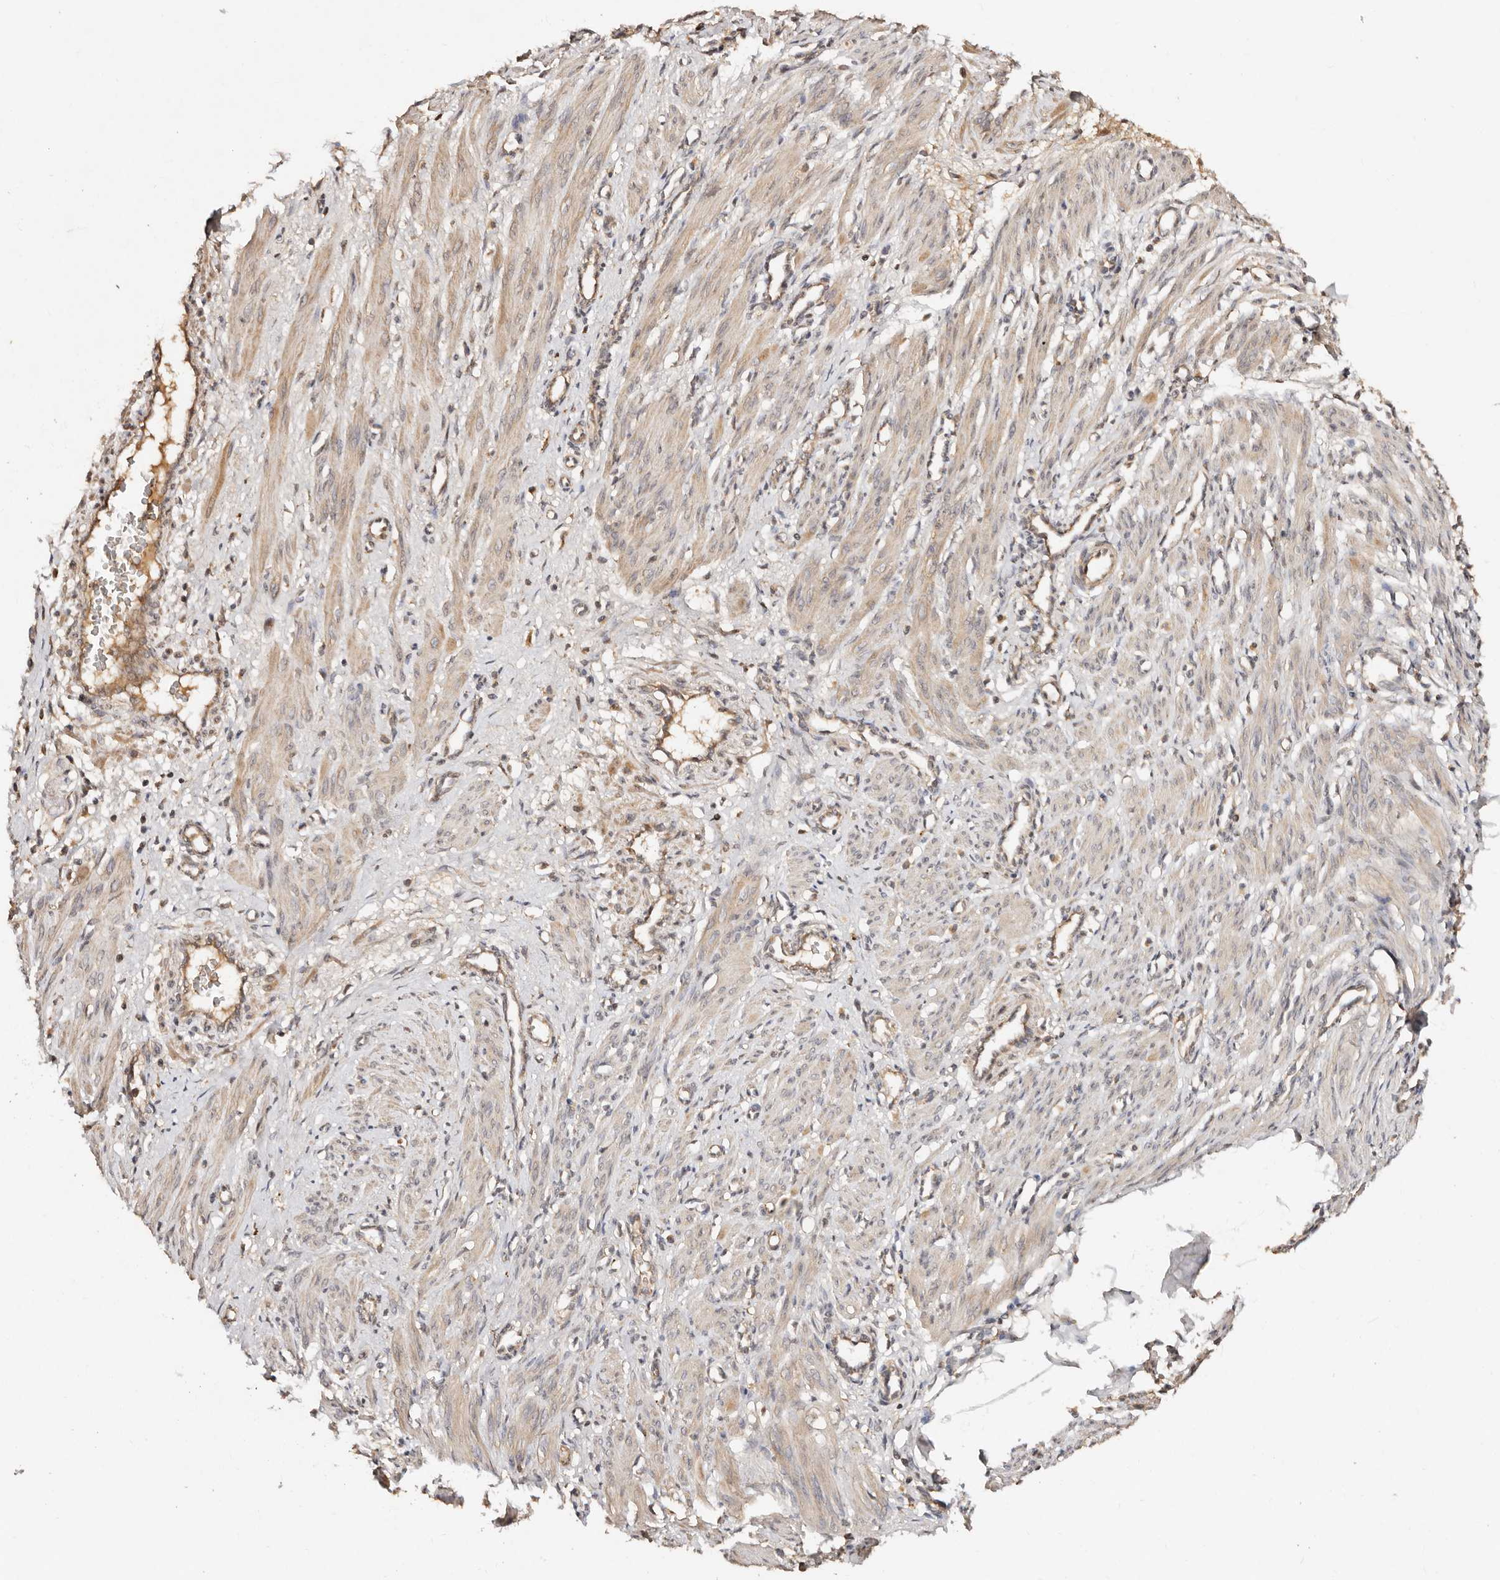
{"staining": {"intensity": "weak", "quantity": "25%-75%", "location": "cytoplasmic/membranous"}, "tissue": "smooth muscle", "cell_type": "Smooth muscle cells", "image_type": "normal", "snomed": [{"axis": "morphology", "description": "Normal tissue, NOS"}, {"axis": "topography", "description": "Endometrium"}], "caption": "Smooth muscle cells display low levels of weak cytoplasmic/membranous staining in about 25%-75% of cells in normal human smooth muscle.", "gene": "DENND11", "patient": {"sex": "female", "age": 33}}